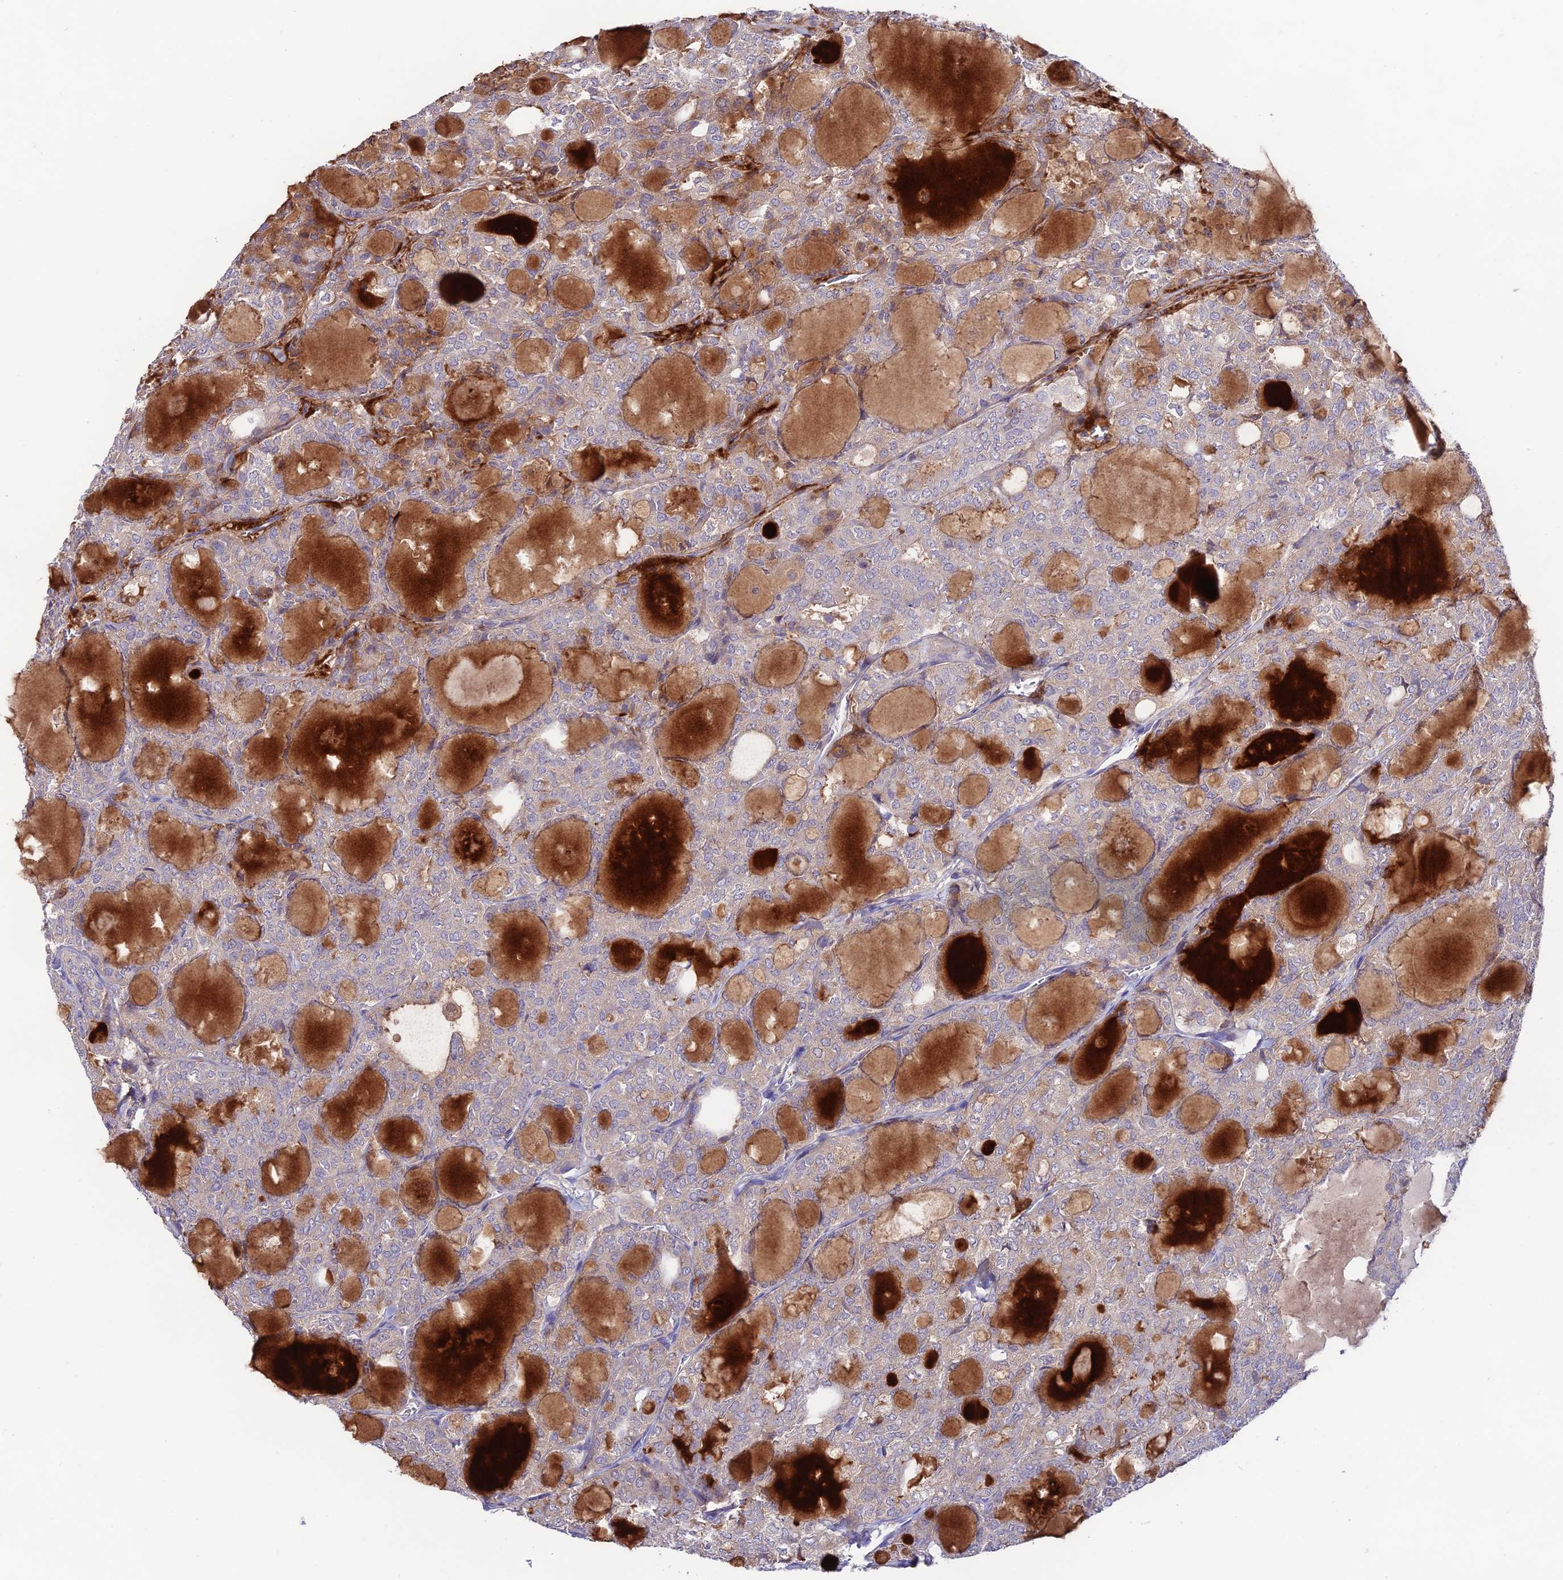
{"staining": {"intensity": "weak", "quantity": "<25%", "location": "cytoplasmic/membranous"}, "tissue": "thyroid cancer", "cell_type": "Tumor cells", "image_type": "cancer", "snomed": [{"axis": "morphology", "description": "Follicular adenoma carcinoma, NOS"}, {"axis": "topography", "description": "Thyroid gland"}], "caption": "High magnification brightfield microscopy of thyroid cancer (follicular adenoma carcinoma) stained with DAB (3,3'-diaminobenzidine) (brown) and counterstained with hematoxylin (blue): tumor cells show no significant staining. Brightfield microscopy of immunohistochemistry (IHC) stained with DAB (brown) and hematoxylin (blue), captured at high magnification.", "gene": "BRME1", "patient": {"sex": "male", "age": 75}}